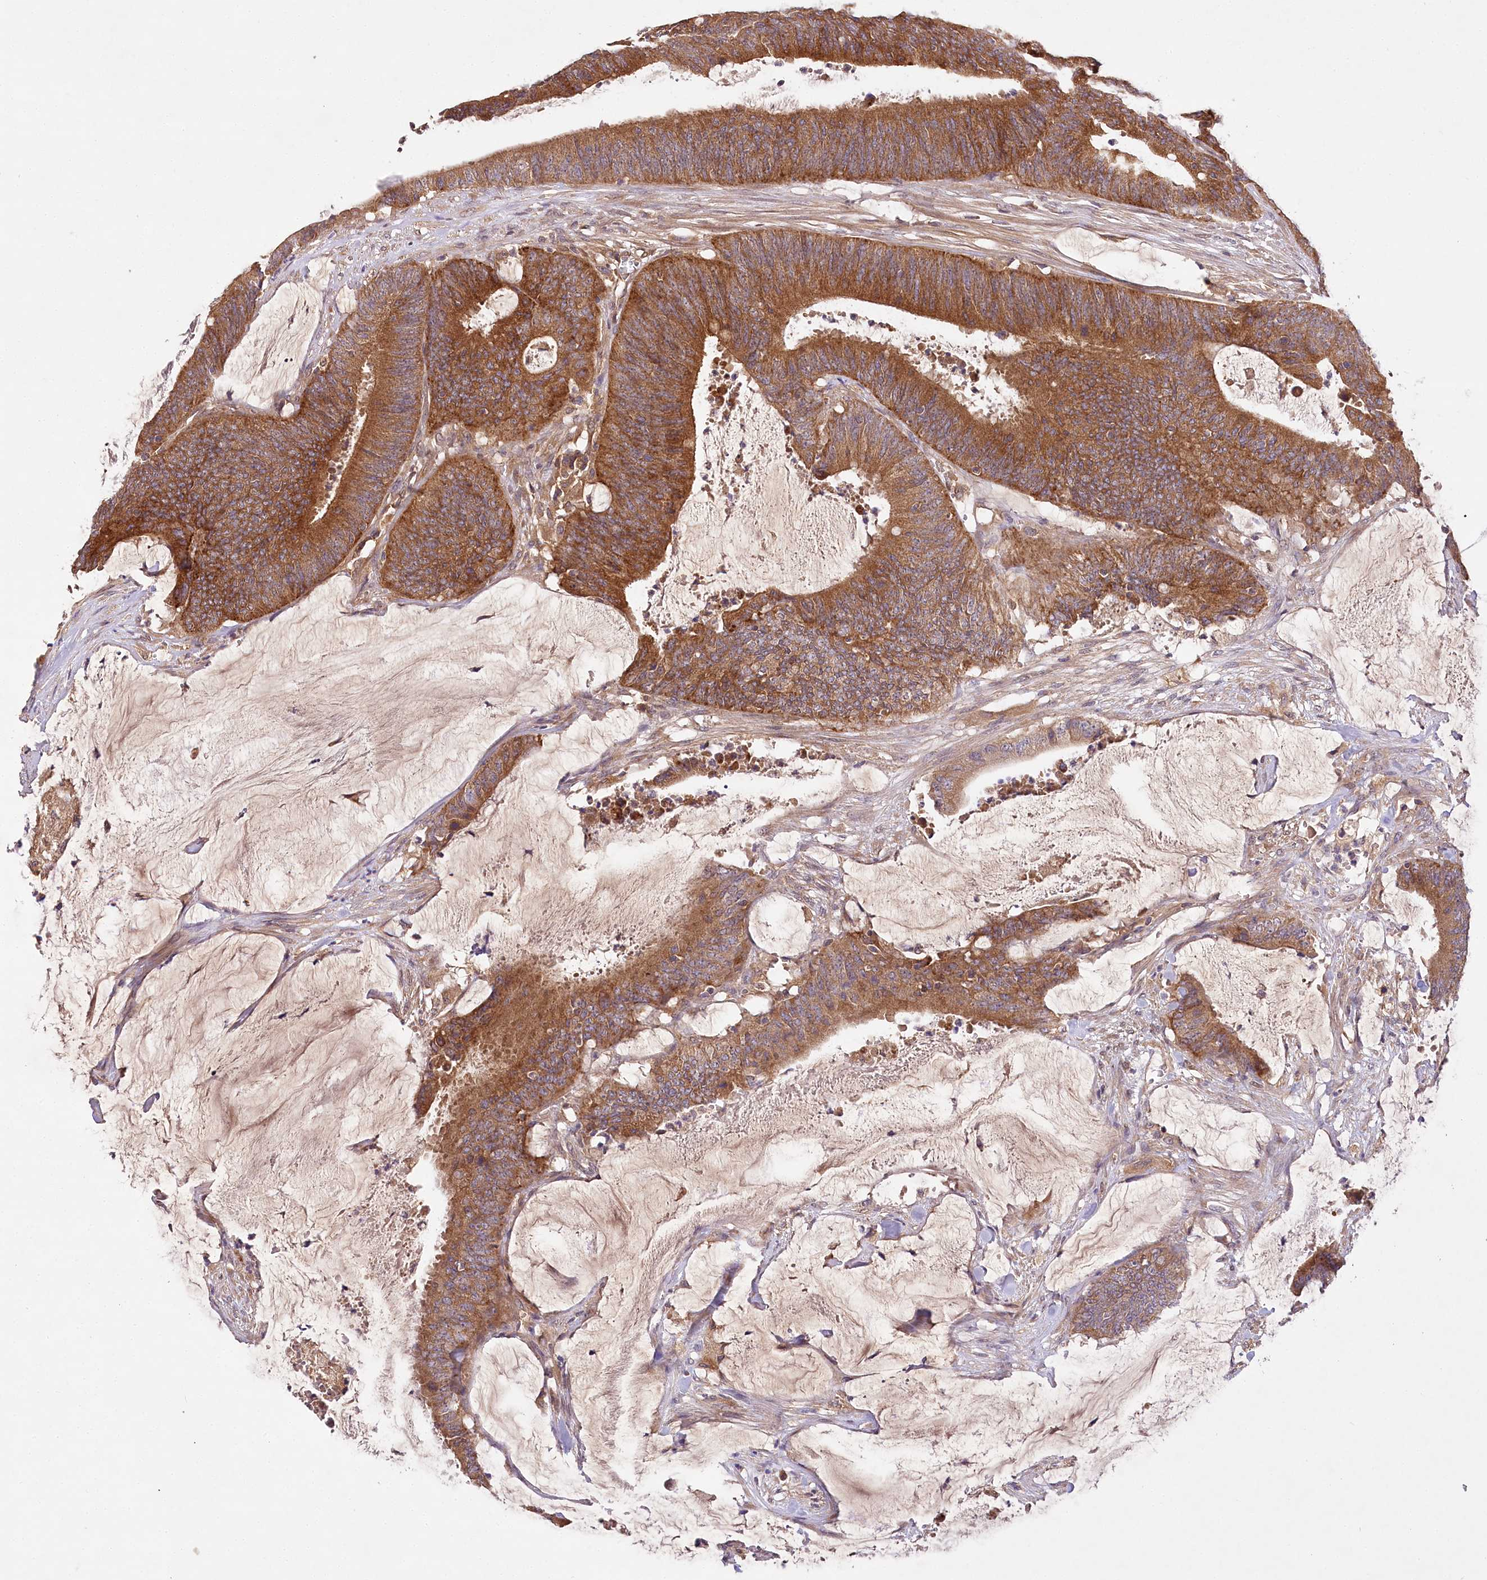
{"staining": {"intensity": "strong", "quantity": ">75%", "location": "cytoplasmic/membranous"}, "tissue": "colorectal cancer", "cell_type": "Tumor cells", "image_type": "cancer", "snomed": [{"axis": "morphology", "description": "Adenocarcinoma, NOS"}, {"axis": "topography", "description": "Rectum"}], "caption": "About >75% of tumor cells in human colorectal cancer show strong cytoplasmic/membranous protein positivity as visualized by brown immunohistochemical staining.", "gene": "LSS", "patient": {"sex": "female", "age": 66}}